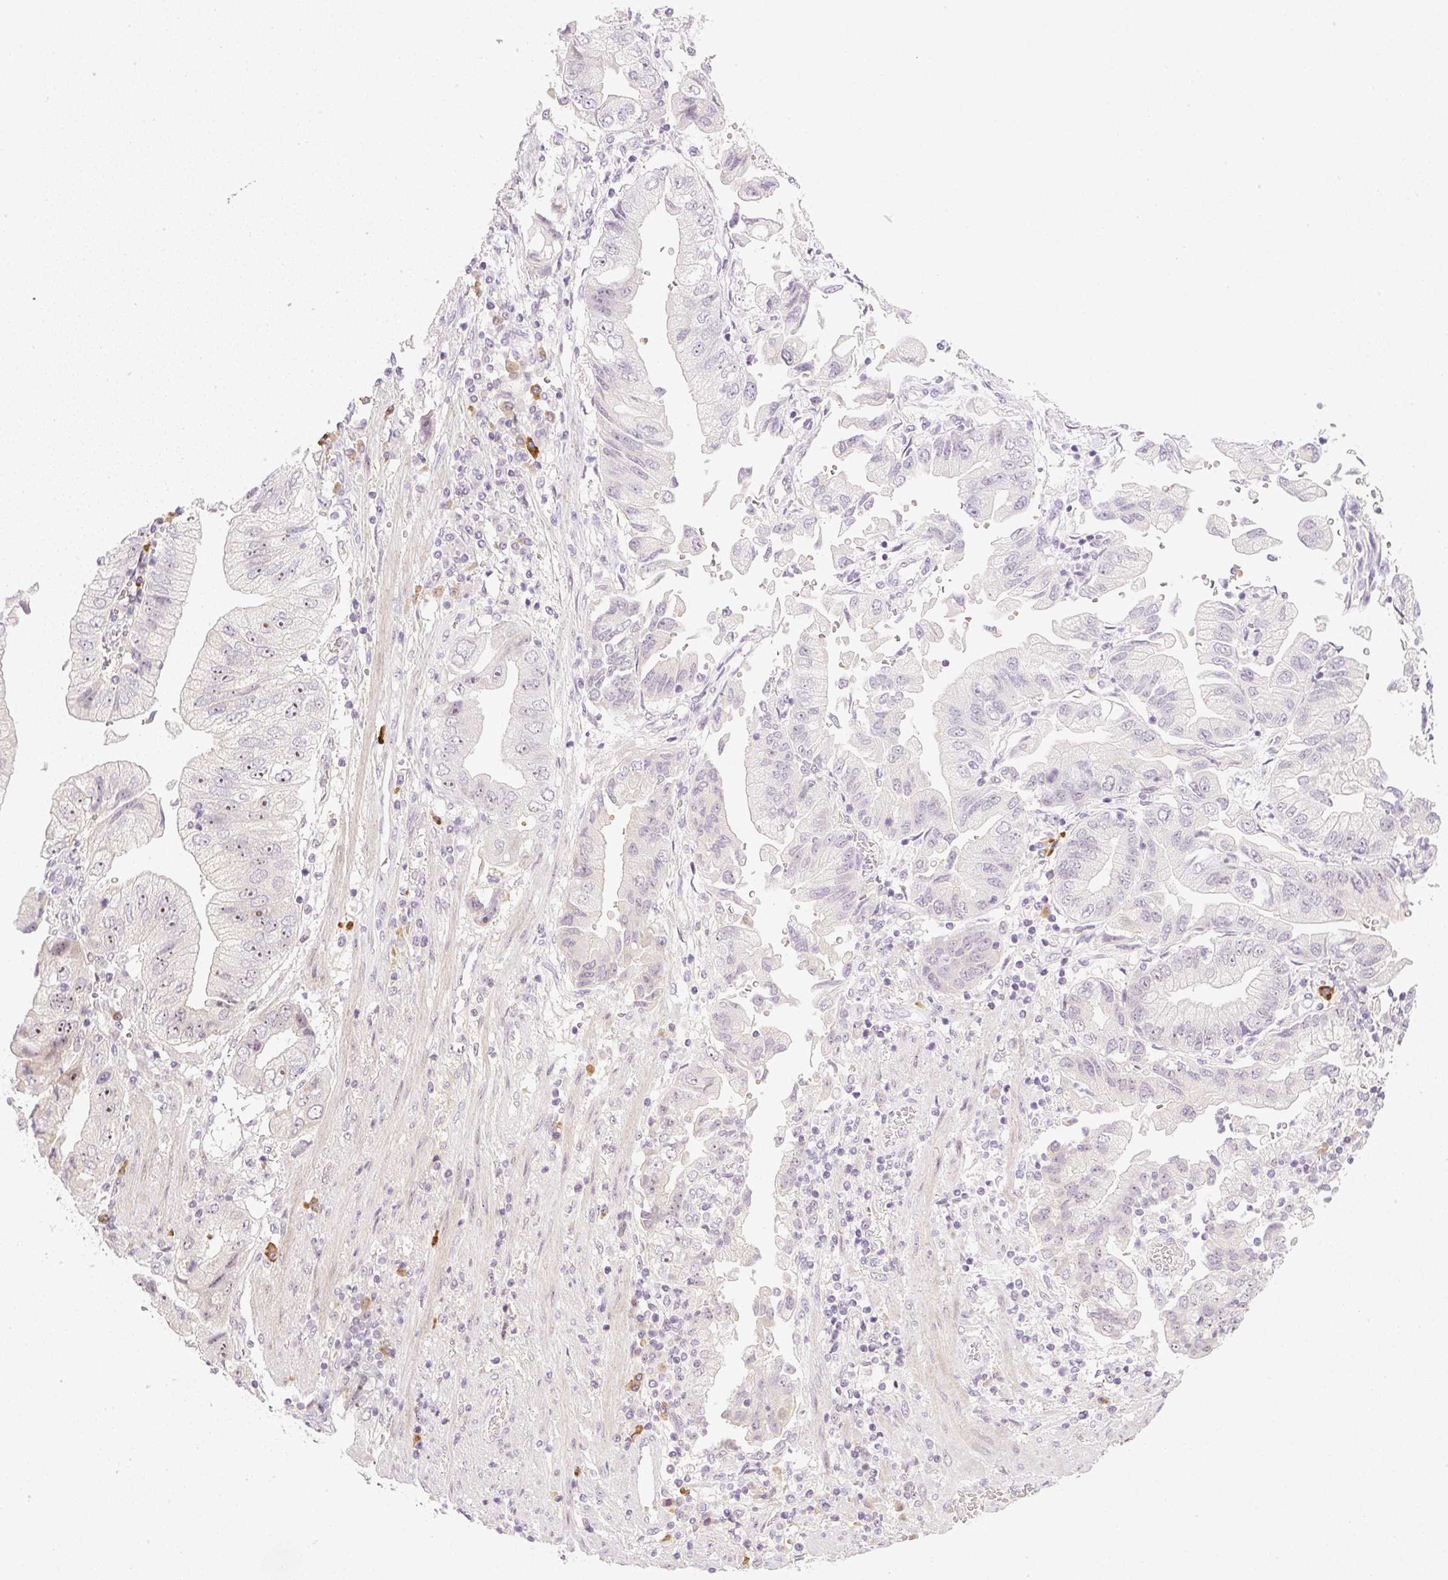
{"staining": {"intensity": "moderate", "quantity": "<25%", "location": "nuclear"}, "tissue": "stomach cancer", "cell_type": "Tumor cells", "image_type": "cancer", "snomed": [{"axis": "morphology", "description": "Adenocarcinoma, NOS"}, {"axis": "topography", "description": "Stomach"}], "caption": "Protein expression analysis of stomach cancer displays moderate nuclear expression in about <25% of tumor cells.", "gene": "AAR2", "patient": {"sex": "male", "age": 62}}